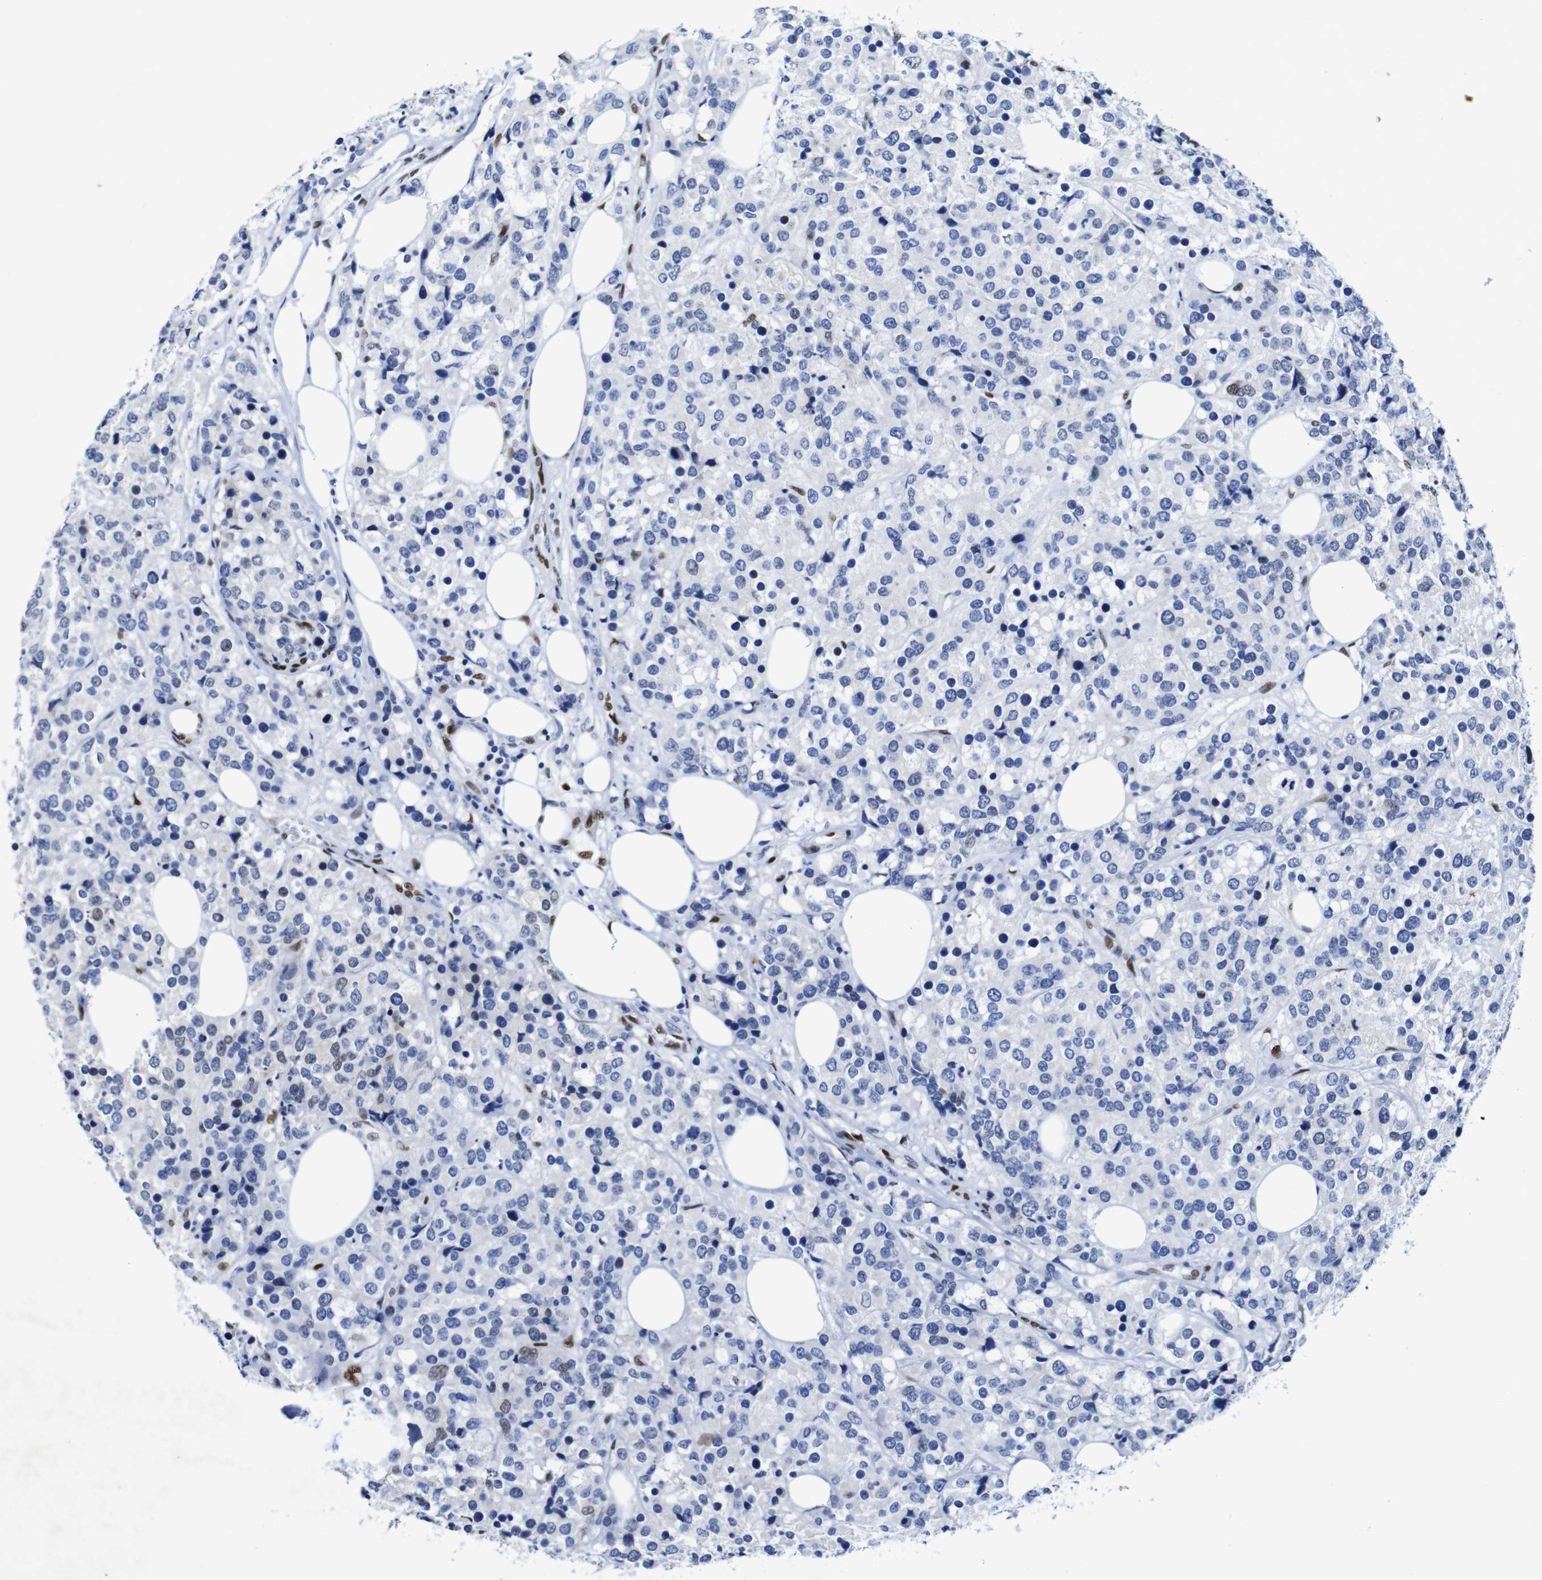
{"staining": {"intensity": "negative", "quantity": "none", "location": "none"}, "tissue": "breast cancer", "cell_type": "Tumor cells", "image_type": "cancer", "snomed": [{"axis": "morphology", "description": "Lobular carcinoma"}, {"axis": "topography", "description": "Breast"}], "caption": "High power microscopy photomicrograph of an IHC histopathology image of lobular carcinoma (breast), revealing no significant expression in tumor cells.", "gene": "FOSL2", "patient": {"sex": "female", "age": 59}}